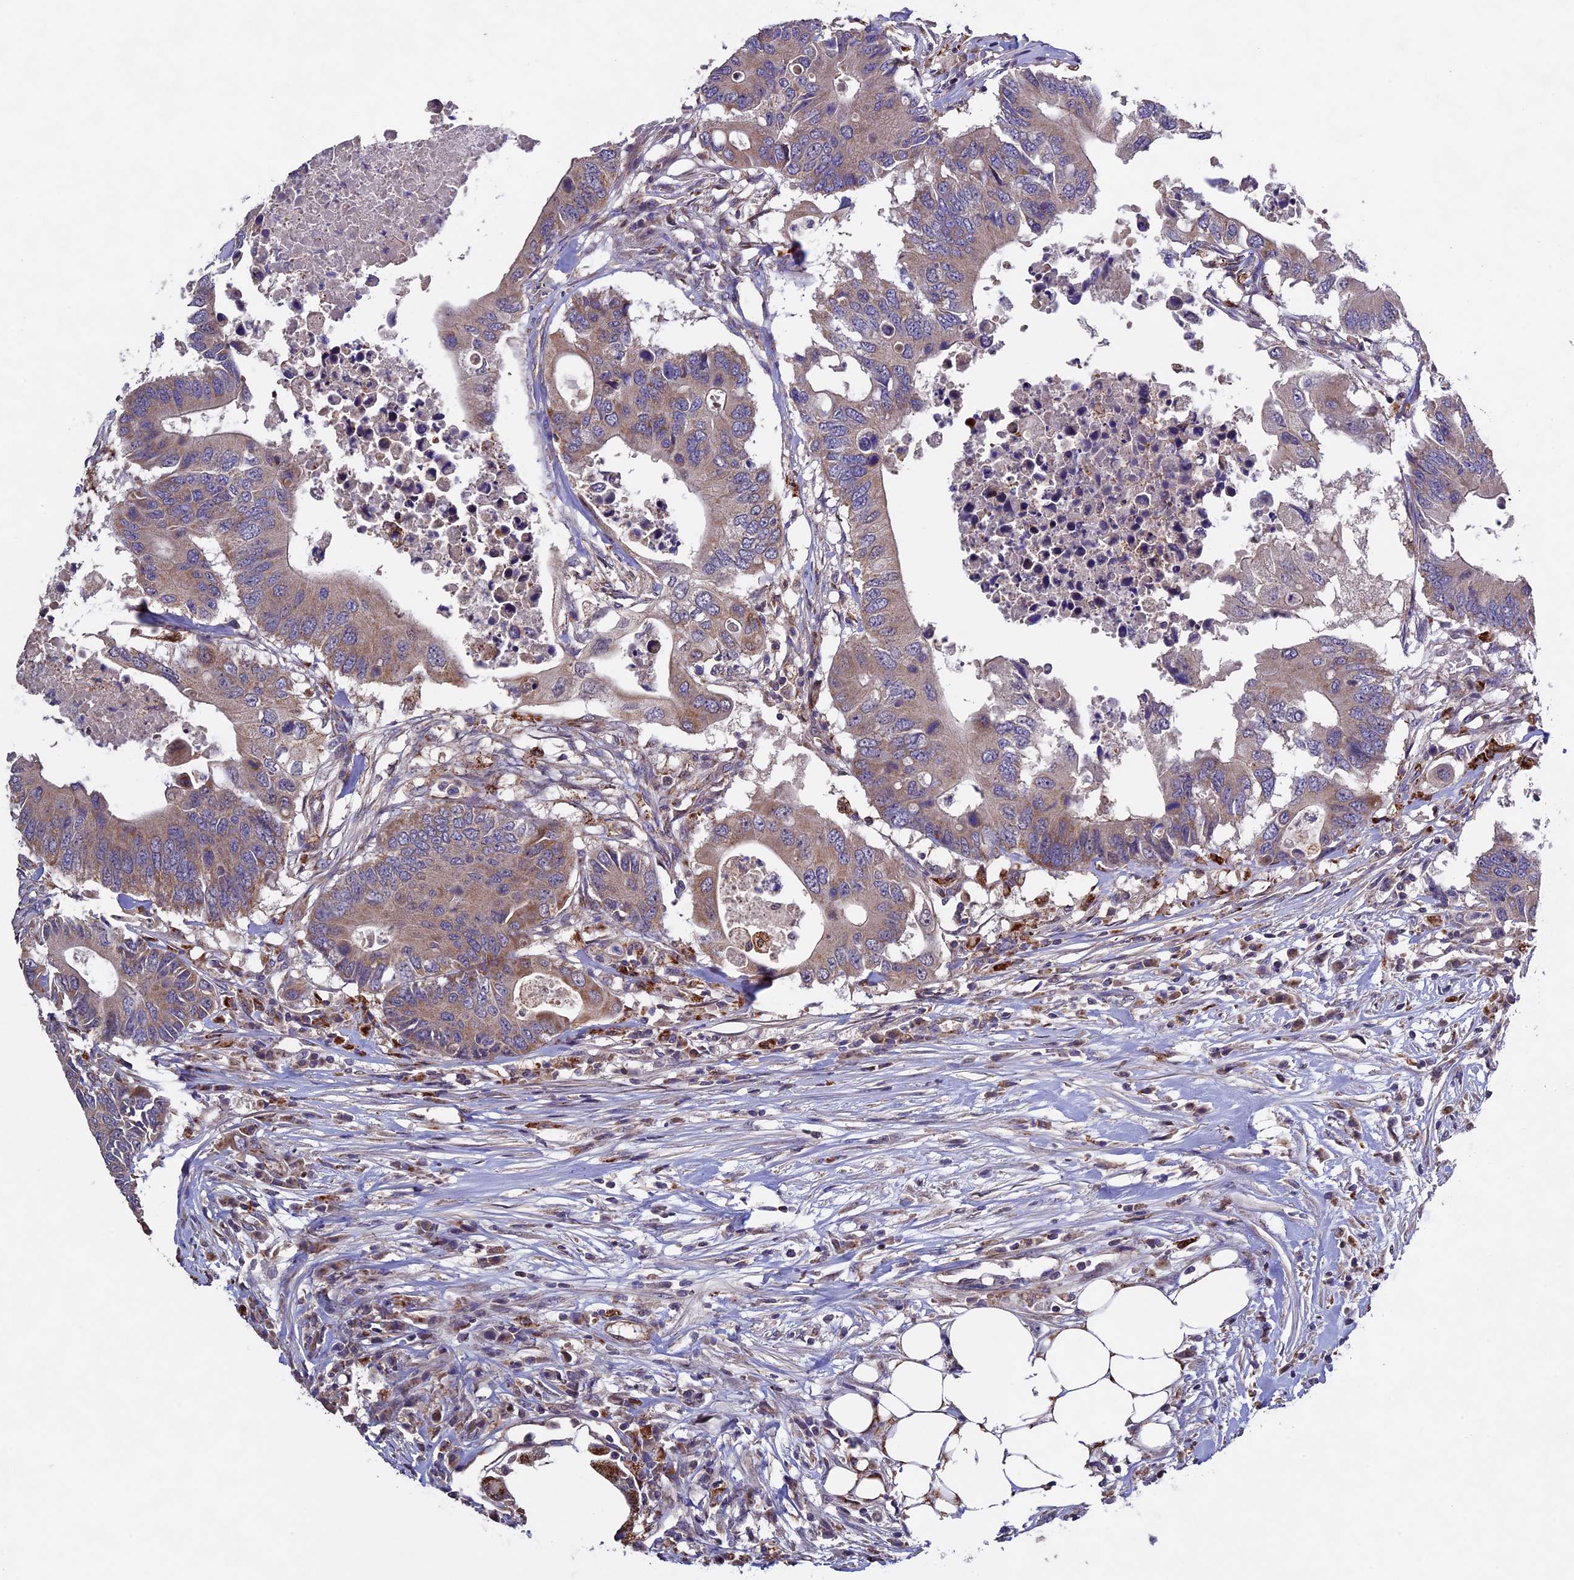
{"staining": {"intensity": "moderate", "quantity": ">75%", "location": "cytoplasmic/membranous"}, "tissue": "colorectal cancer", "cell_type": "Tumor cells", "image_type": "cancer", "snomed": [{"axis": "morphology", "description": "Adenocarcinoma, NOS"}, {"axis": "topography", "description": "Colon"}], "caption": "IHC of colorectal cancer (adenocarcinoma) displays medium levels of moderate cytoplasmic/membranous positivity in approximately >75% of tumor cells. (Stains: DAB in brown, nuclei in blue, Microscopy: brightfield microscopy at high magnification).", "gene": "RNF17", "patient": {"sex": "male", "age": 71}}